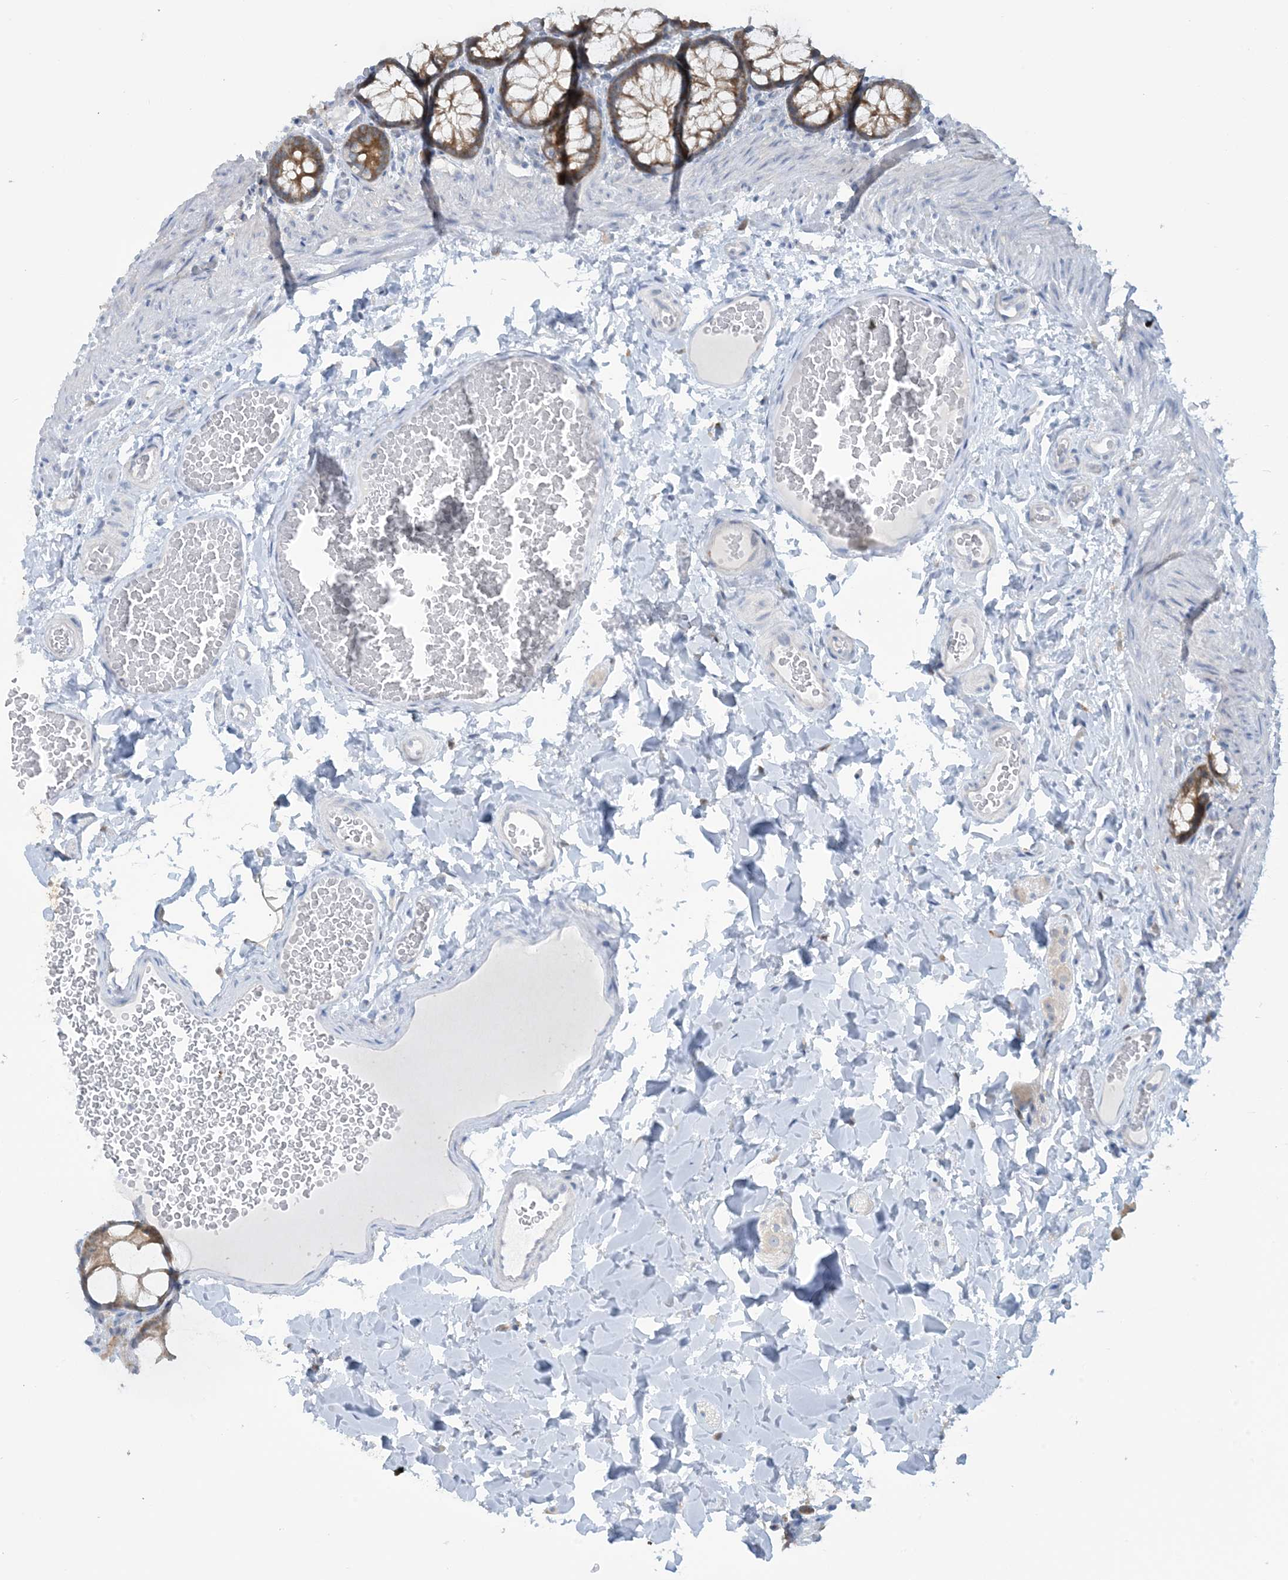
{"staining": {"intensity": "negative", "quantity": "none", "location": "none"}, "tissue": "colon", "cell_type": "Endothelial cells", "image_type": "normal", "snomed": [{"axis": "morphology", "description": "Normal tissue, NOS"}, {"axis": "topography", "description": "Colon"}], "caption": "A high-resolution micrograph shows IHC staining of unremarkable colon, which displays no significant expression in endothelial cells. (Stains: DAB (3,3'-diaminobenzidine) immunohistochemistry (IHC) with hematoxylin counter stain, Microscopy: brightfield microscopy at high magnification).", "gene": "MRPS18A", "patient": {"sex": "male", "age": 47}}